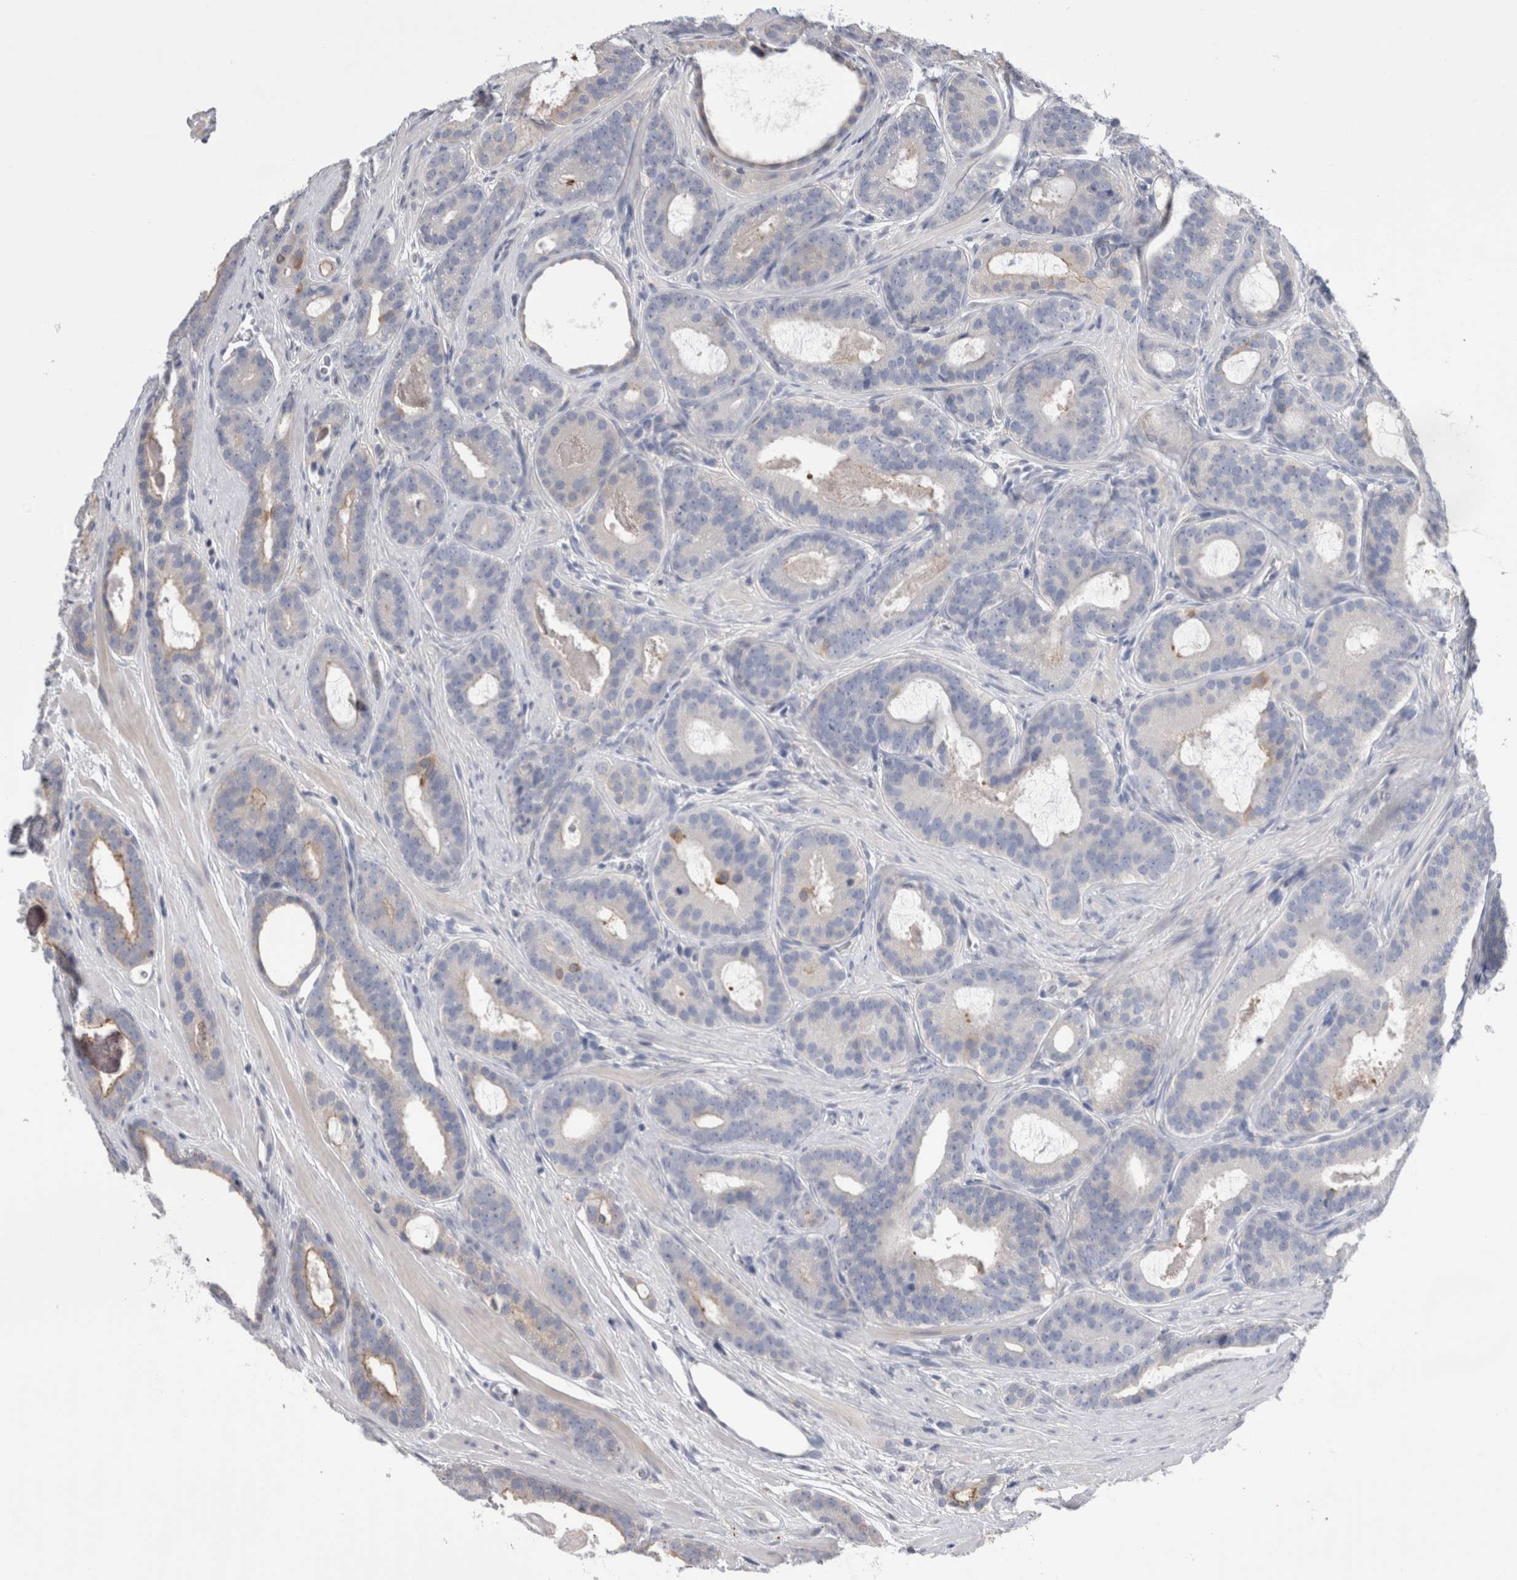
{"staining": {"intensity": "moderate", "quantity": "<25%", "location": "cytoplasmic/membranous"}, "tissue": "prostate cancer", "cell_type": "Tumor cells", "image_type": "cancer", "snomed": [{"axis": "morphology", "description": "Adenocarcinoma, High grade"}, {"axis": "topography", "description": "Prostate"}], "caption": "Brown immunohistochemical staining in prostate cancer shows moderate cytoplasmic/membranous staining in approximately <25% of tumor cells.", "gene": "DCTN6", "patient": {"sex": "male", "age": 60}}